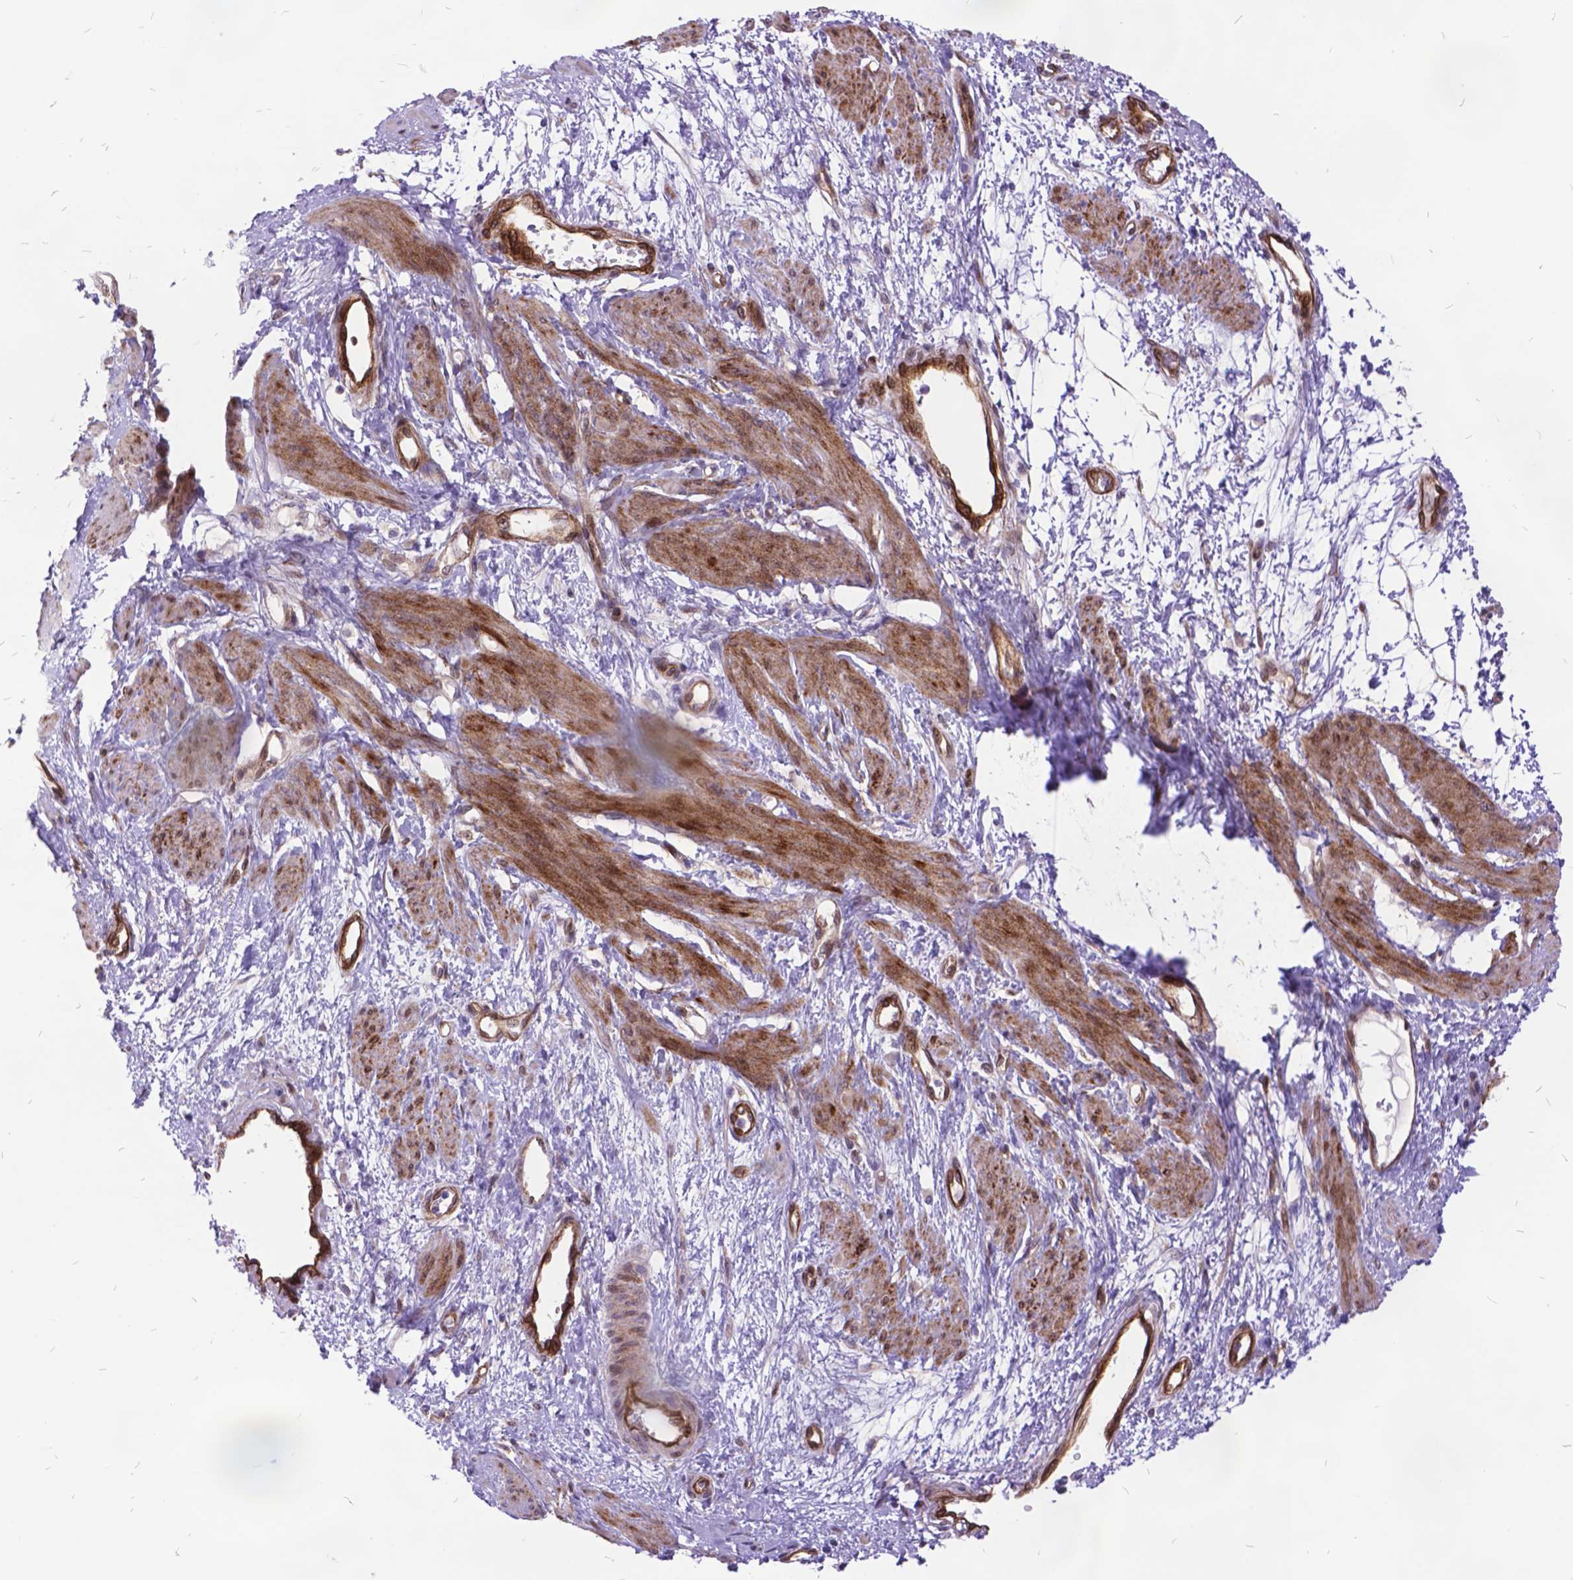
{"staining": {"intensity": "moderate", "quantity": ">75%", "location": "cytoplasmic/membranous"}, "tissue": "smooth muscle", "cell_type": "Smooth muscle cells", "image_type": "normal", "snomed": [{"axis": "morphology", "description": "Normal tissue, NOS"}, {"axis": "topography", "description": "Smooth muscle"}, {"axis": "topography", "description": "Uterus"}], "caption": "The micrograph displays staining of benign smooth muscle, revealing moderate cytoplasmic/membranous protein expression (brown color) within smooth muscle cells. The staining was performed using DAB to visualize the protein expression in brown, while the nuclei were stained in blue with hematoxylin (Magnification: 20x).", "gene": "GRB7", "patient": {"sex": "female", "age": 39}}